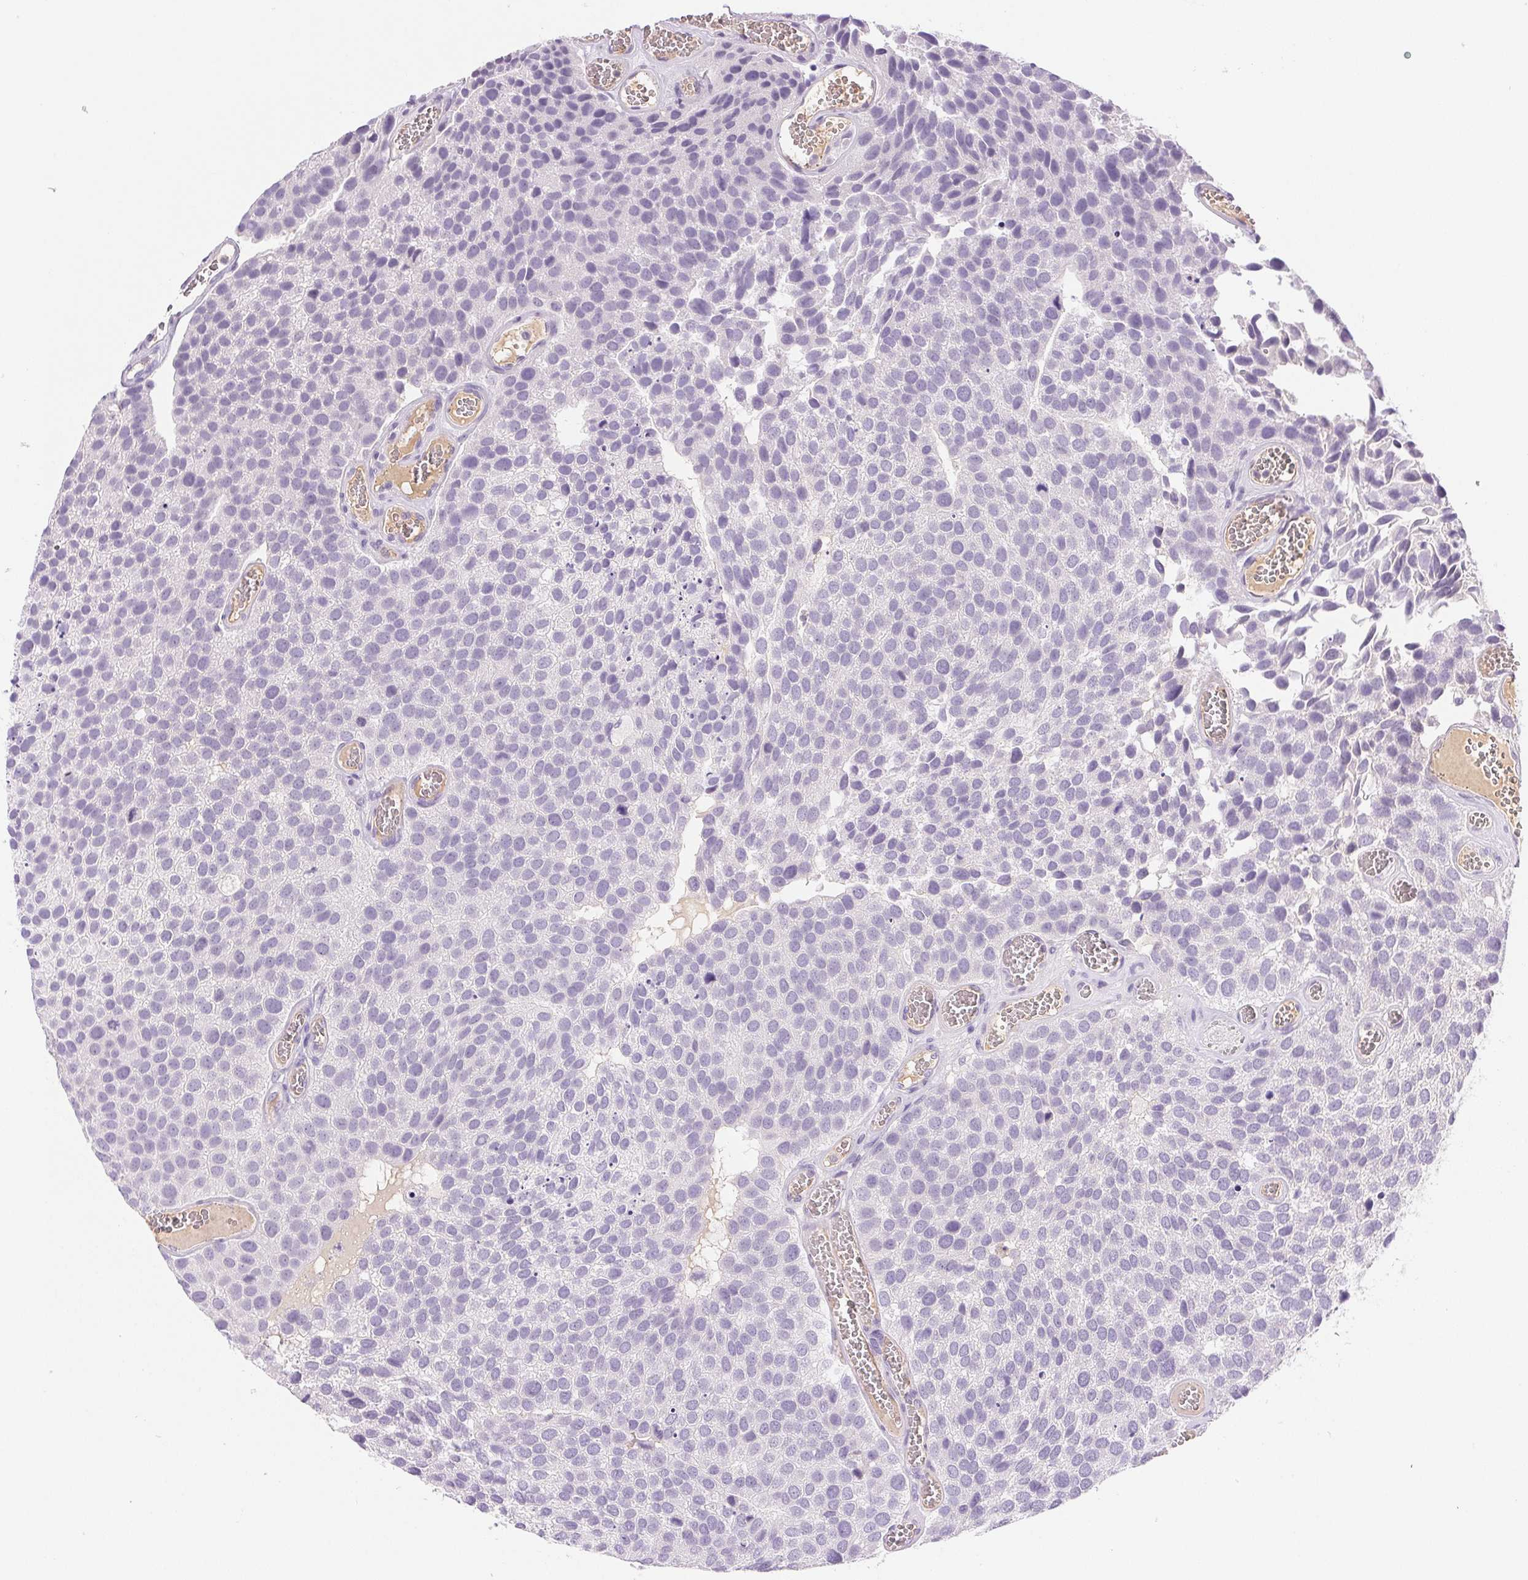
{"staining": {"intensity": "negative", "quantity": "none", "location": "none"}, "tissue": "urothelial cancer", "cell_type": "Tumor cells", "image_type": "cancer", "snomed": [{"axis": "morphology", "description": "Urothelial carcinoma, Low grade"}, {"axis": "topography", "description": "Urinary bladder"}], "caption": "This is a micrograph of IHC staining of urothelial cancer, which shows no positivity in tumor cells. (IHC, brightfield microscopy, high magnification).", "gene": "IFIT1B", "patient": {"sex": "female", "age": 69}}